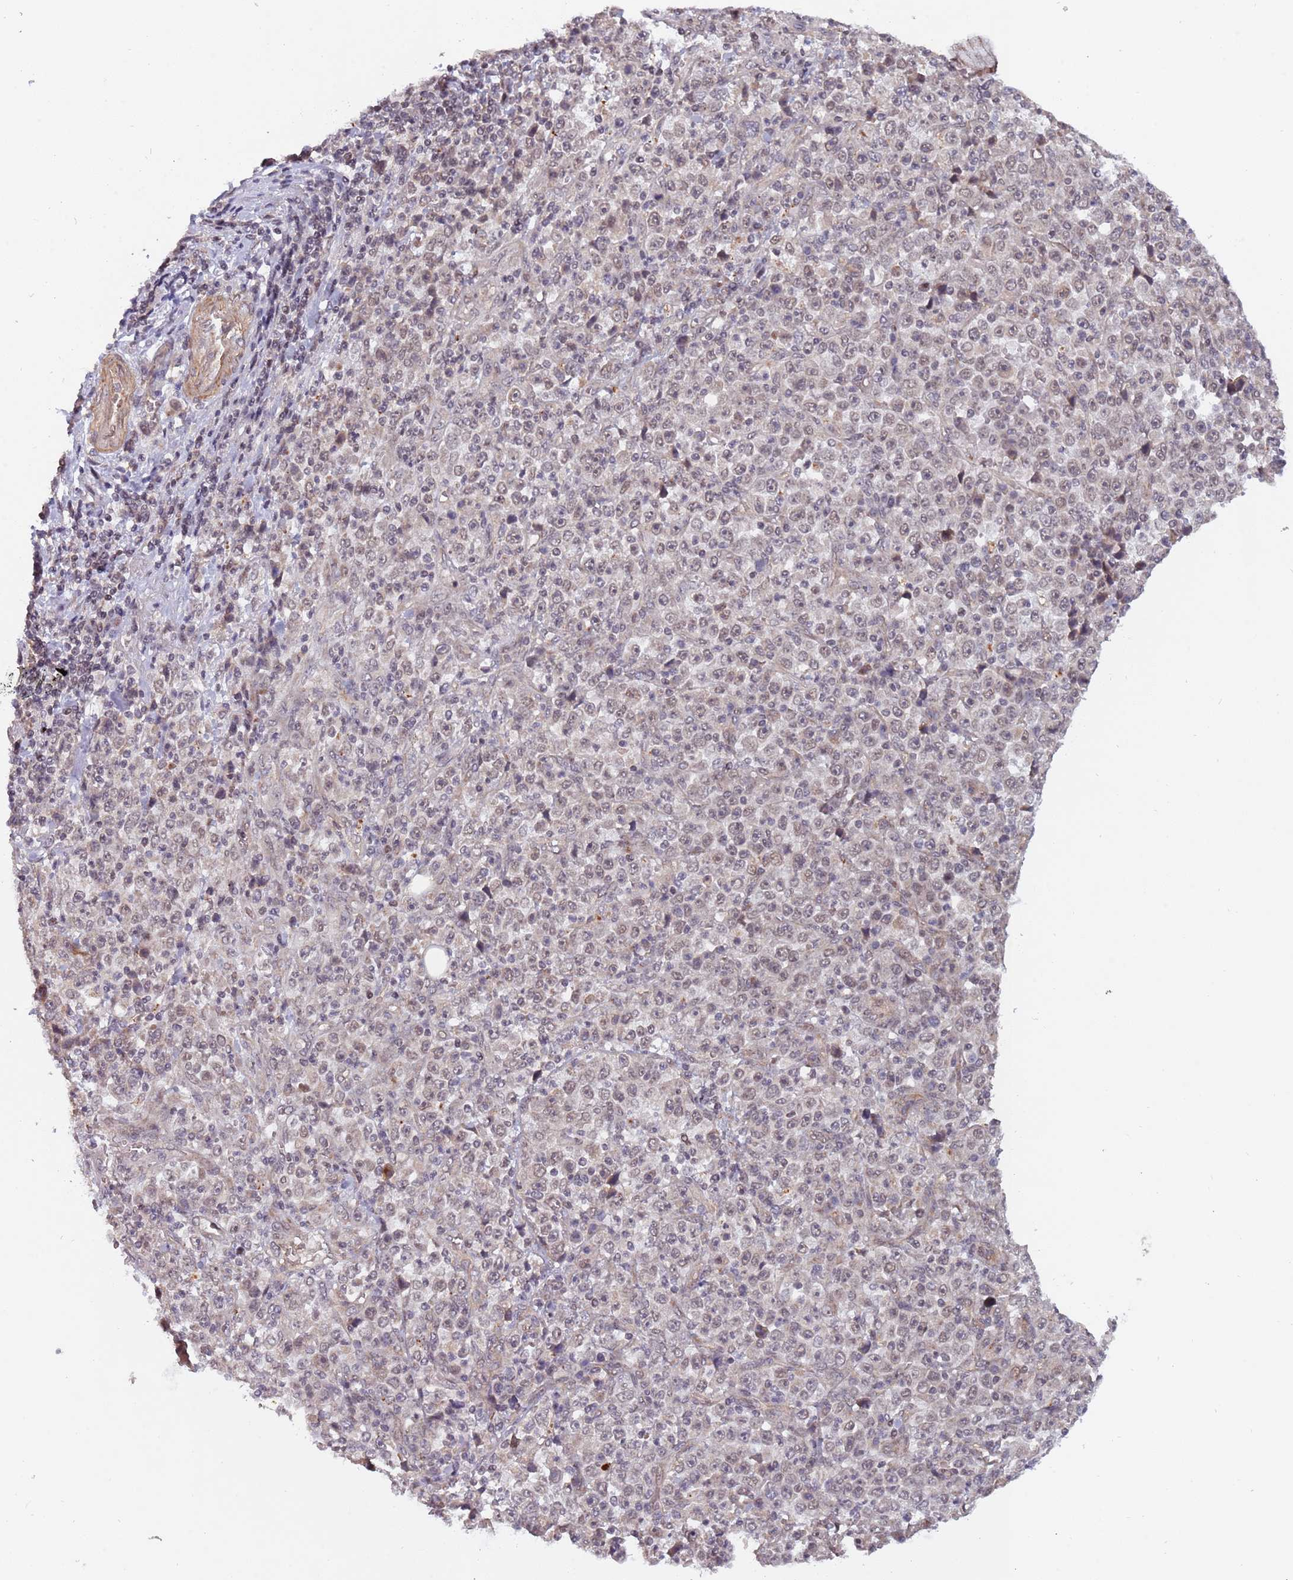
{"staining": {"intensity": "weak", "quantity": "25%-75%", "location": "nuclear"}, "tissue": "stomach cancer", "cell_type": "Tumor cells", "image_type": "cancer", "snomed": [{"axis": "morphology", "description": "Normal tissue, NOS"}, {"axis": "morphology", "description": "Adenocarcinoma, NOS"}, {"axis": "topography", "description": "Stomach, upper"}, {"axis": "topography", "description": "Stomach"}], "caption": "IHC of human stomach cancer exhibits low levels of weak nuclear positivity in approximately 25%-75% of tumor cells. (Stains: DAB in brown, nuclei in blue, Microscopy: brightfield microscopy at high magnification).", "gene": "SUDS3", "patient": {"sex": "male", "age": 59}}